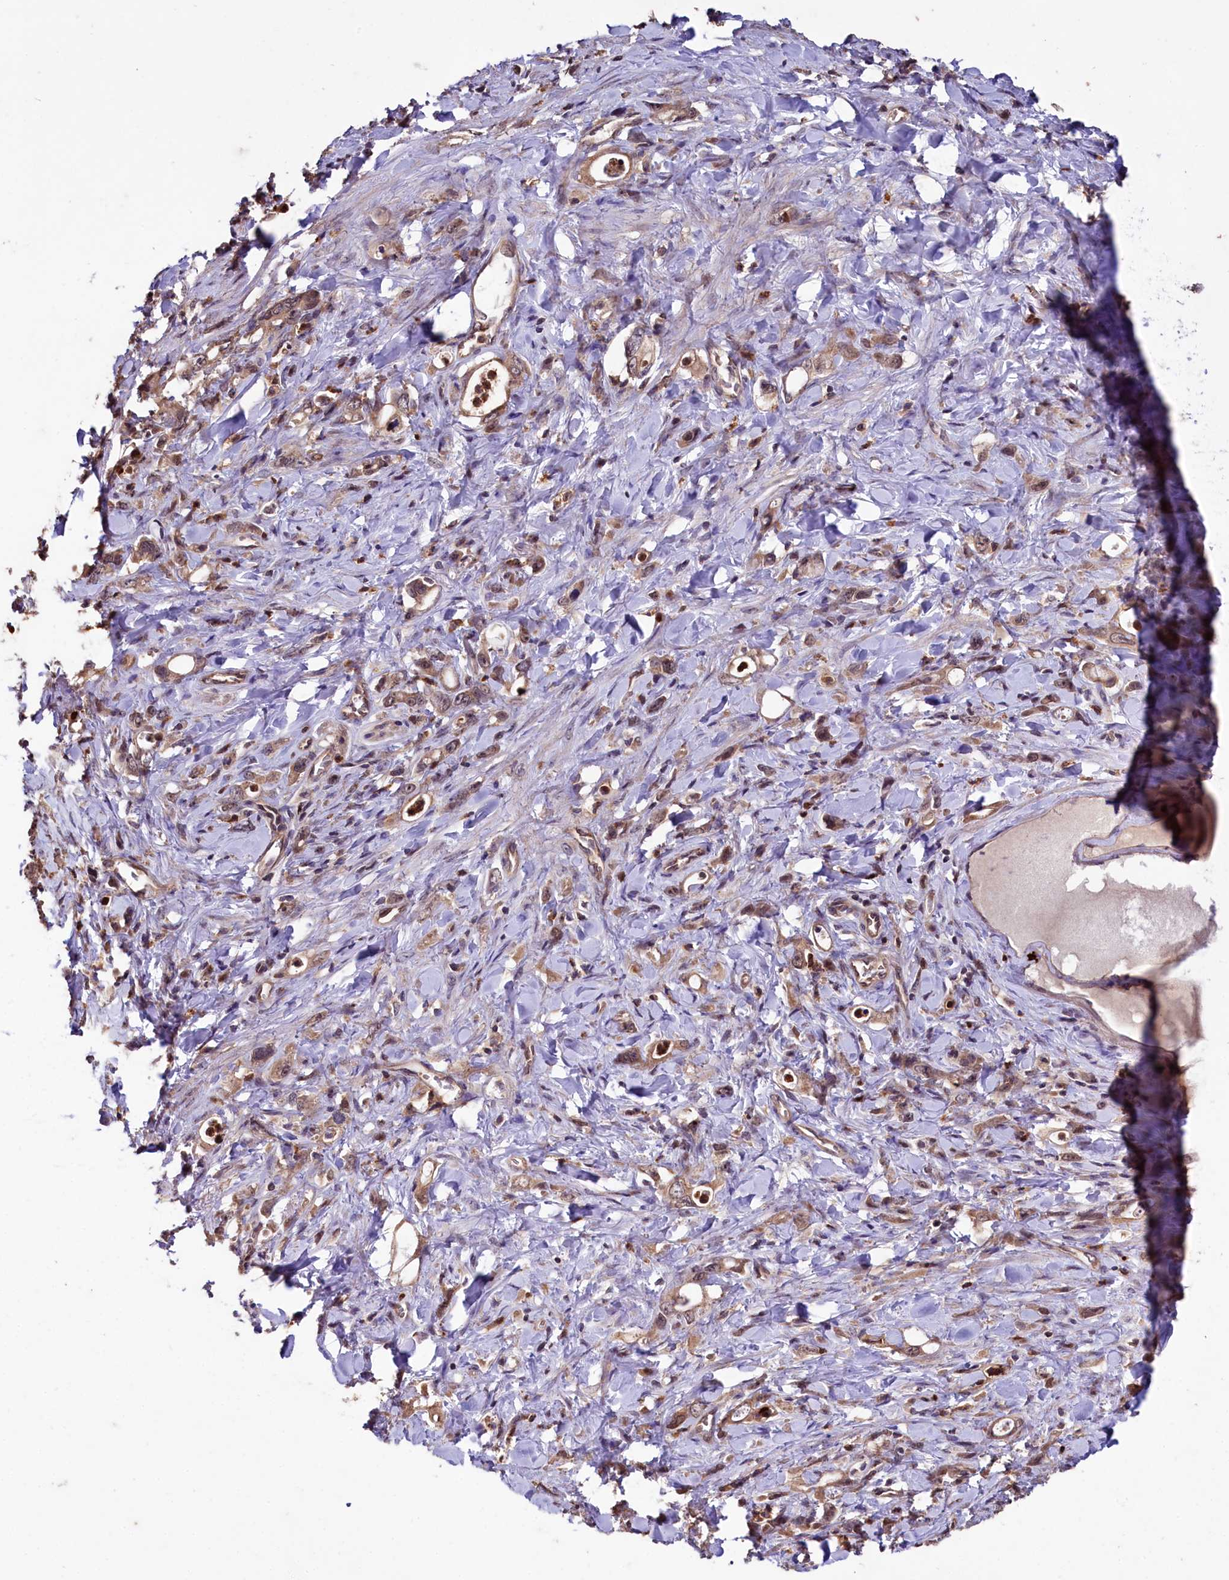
{"staining": {"intensity": "weak", "quantity": ">75%", "location": "cytoplasmic/membranous"}, "tissue": "stomach cancer", "cell_type": "Tumor cells", "image_type": "cancer", "snomed": [{"axis": "morphology", "description": "Adenocarcinoma, NOS"}, {"axis": "topography", "description": "Stomach, lower"}], "caption": "Adenocarcinoma (stomach) stained for a protein exhibits weak cytoplasmic/membranous positivity in tumor cells.", "gene": "KLRB1", "patient": {"sex": "female", "age": 43}}